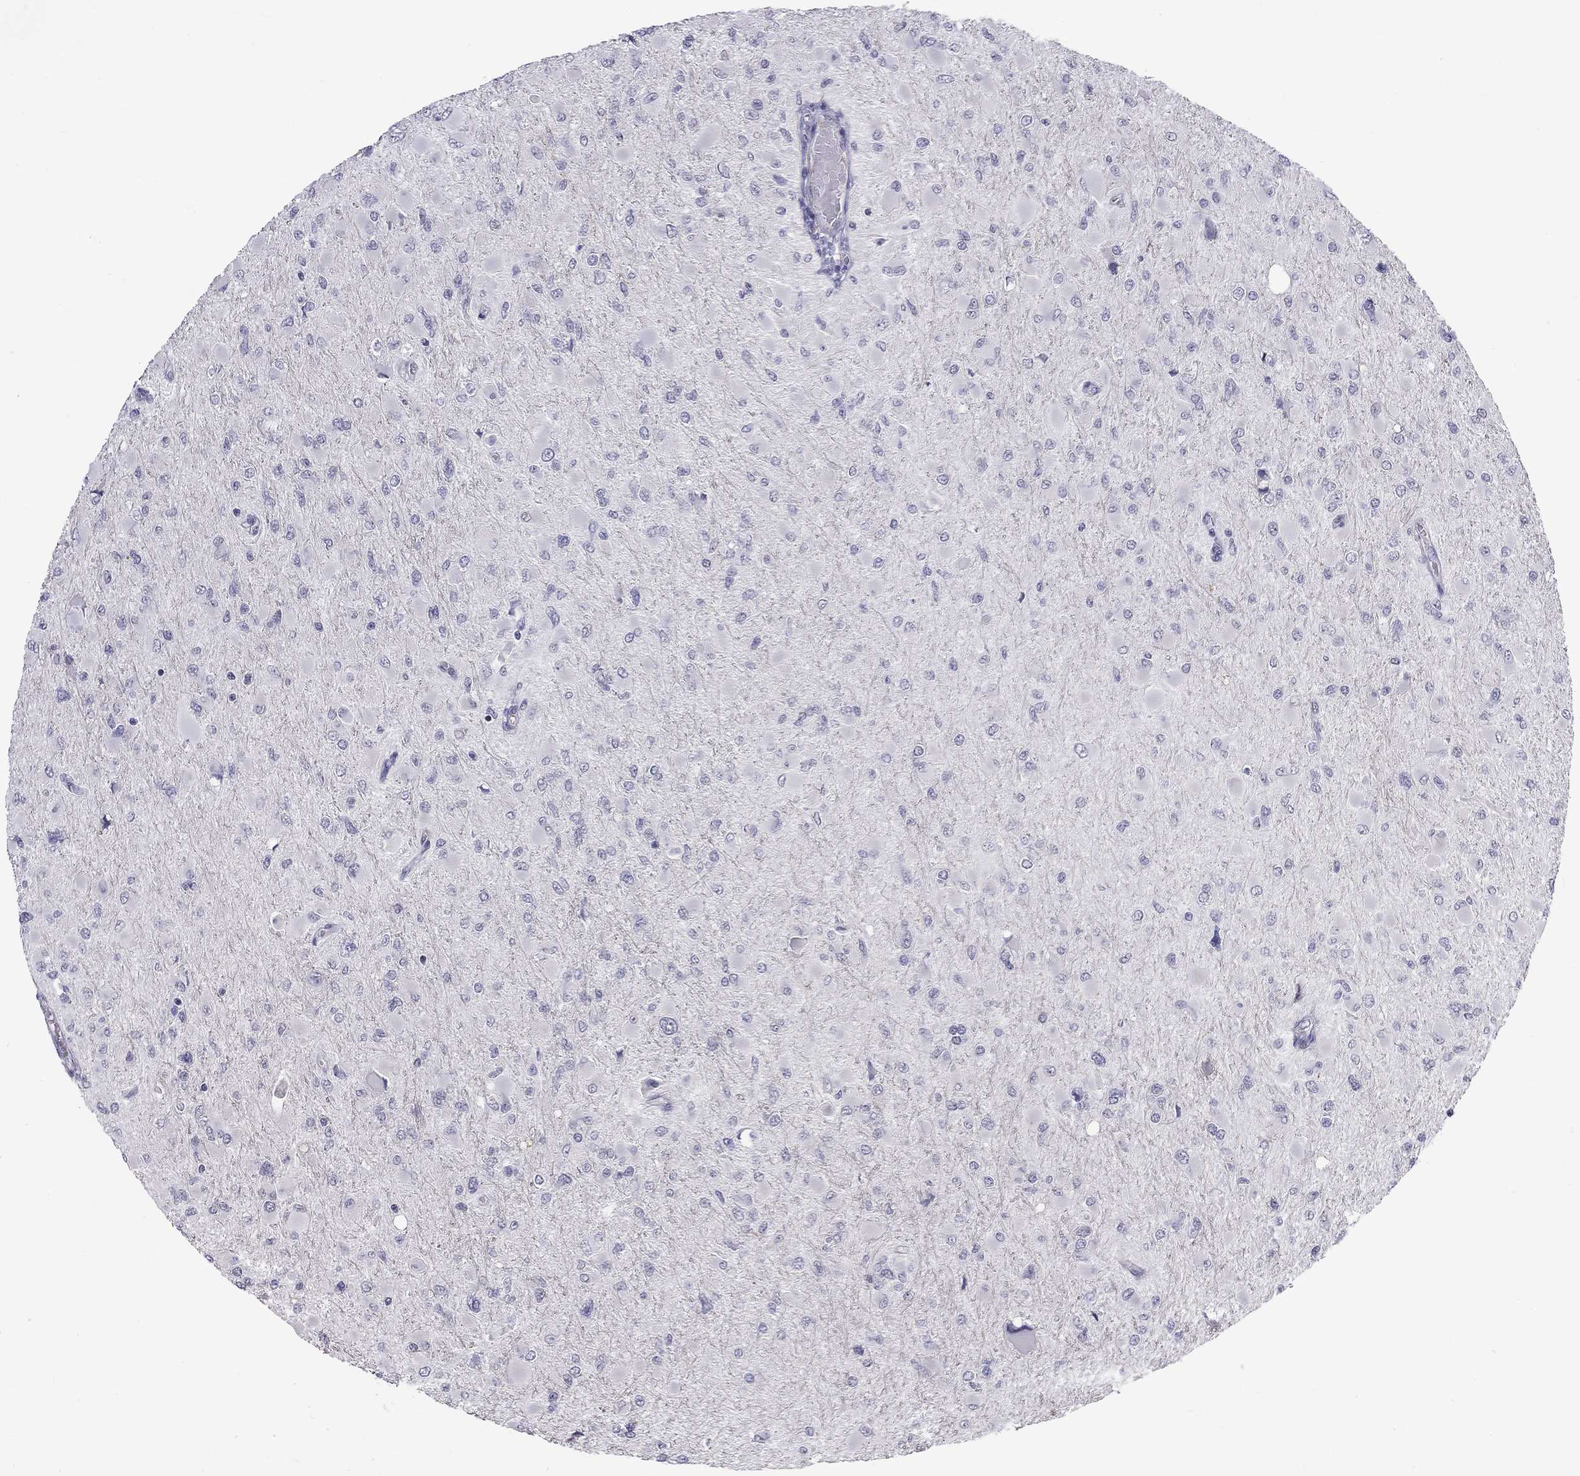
{"staining": {"intensity": "negative", "quantity": "none", "location": "none"}, "tissue": "glioma", "cell_type": "Tumor cells", "image_type": "cancer", "snomed": [{"axis": "morphology", "description": "Glioma, malignant, High grade"}, {"axis": "topography", "description": "Cerebral cortex"}], "caption": "The immunohistochemistry histopathology image has no significant expression in tumor cells of glioma tissue.", "gene": "RTL9", "patient": {"sex": "female", "age": 36}}